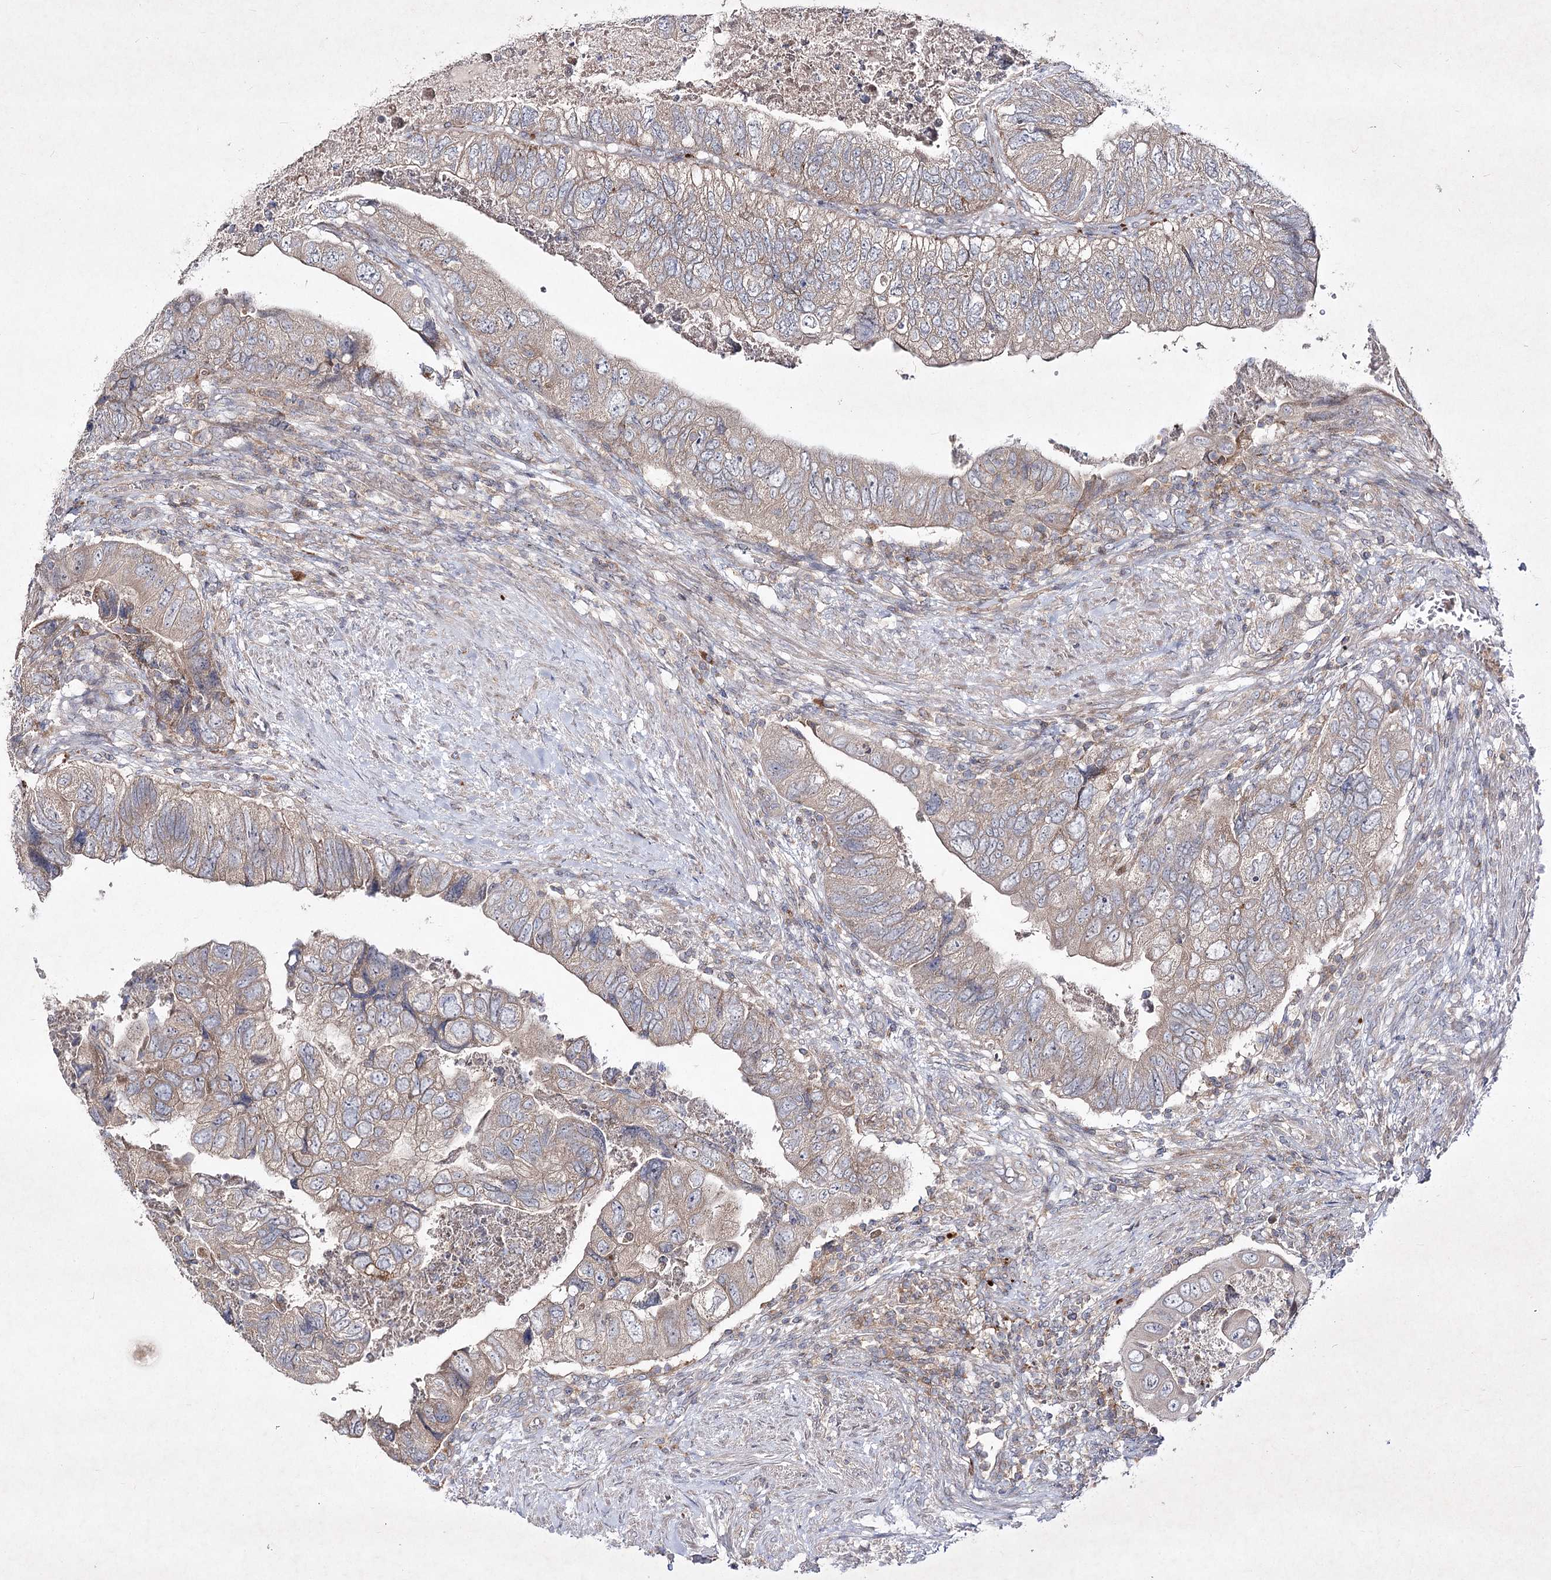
{"staining": {"intensity": "weak", "quantity": "25%-75%", "location": "cytoplasmic/membranous"}, "tissue": "colorectal cancer", "cell_type": "Tumor cells", "image_type": "cancer", "snomed": [{"axis": "morphology", "description": "Adenocarcinoma, NOS"}, {"axis": "topography", "description": "Rectum"}], "caption": "Colorectal cancer was stained to show a protein in brown. There is low levels of weak cytoplasmic/membranous staining in about 25%-75% of tumor cells.", "gene": "CIB2", "patient": {"sex": "male", "age": 63}}